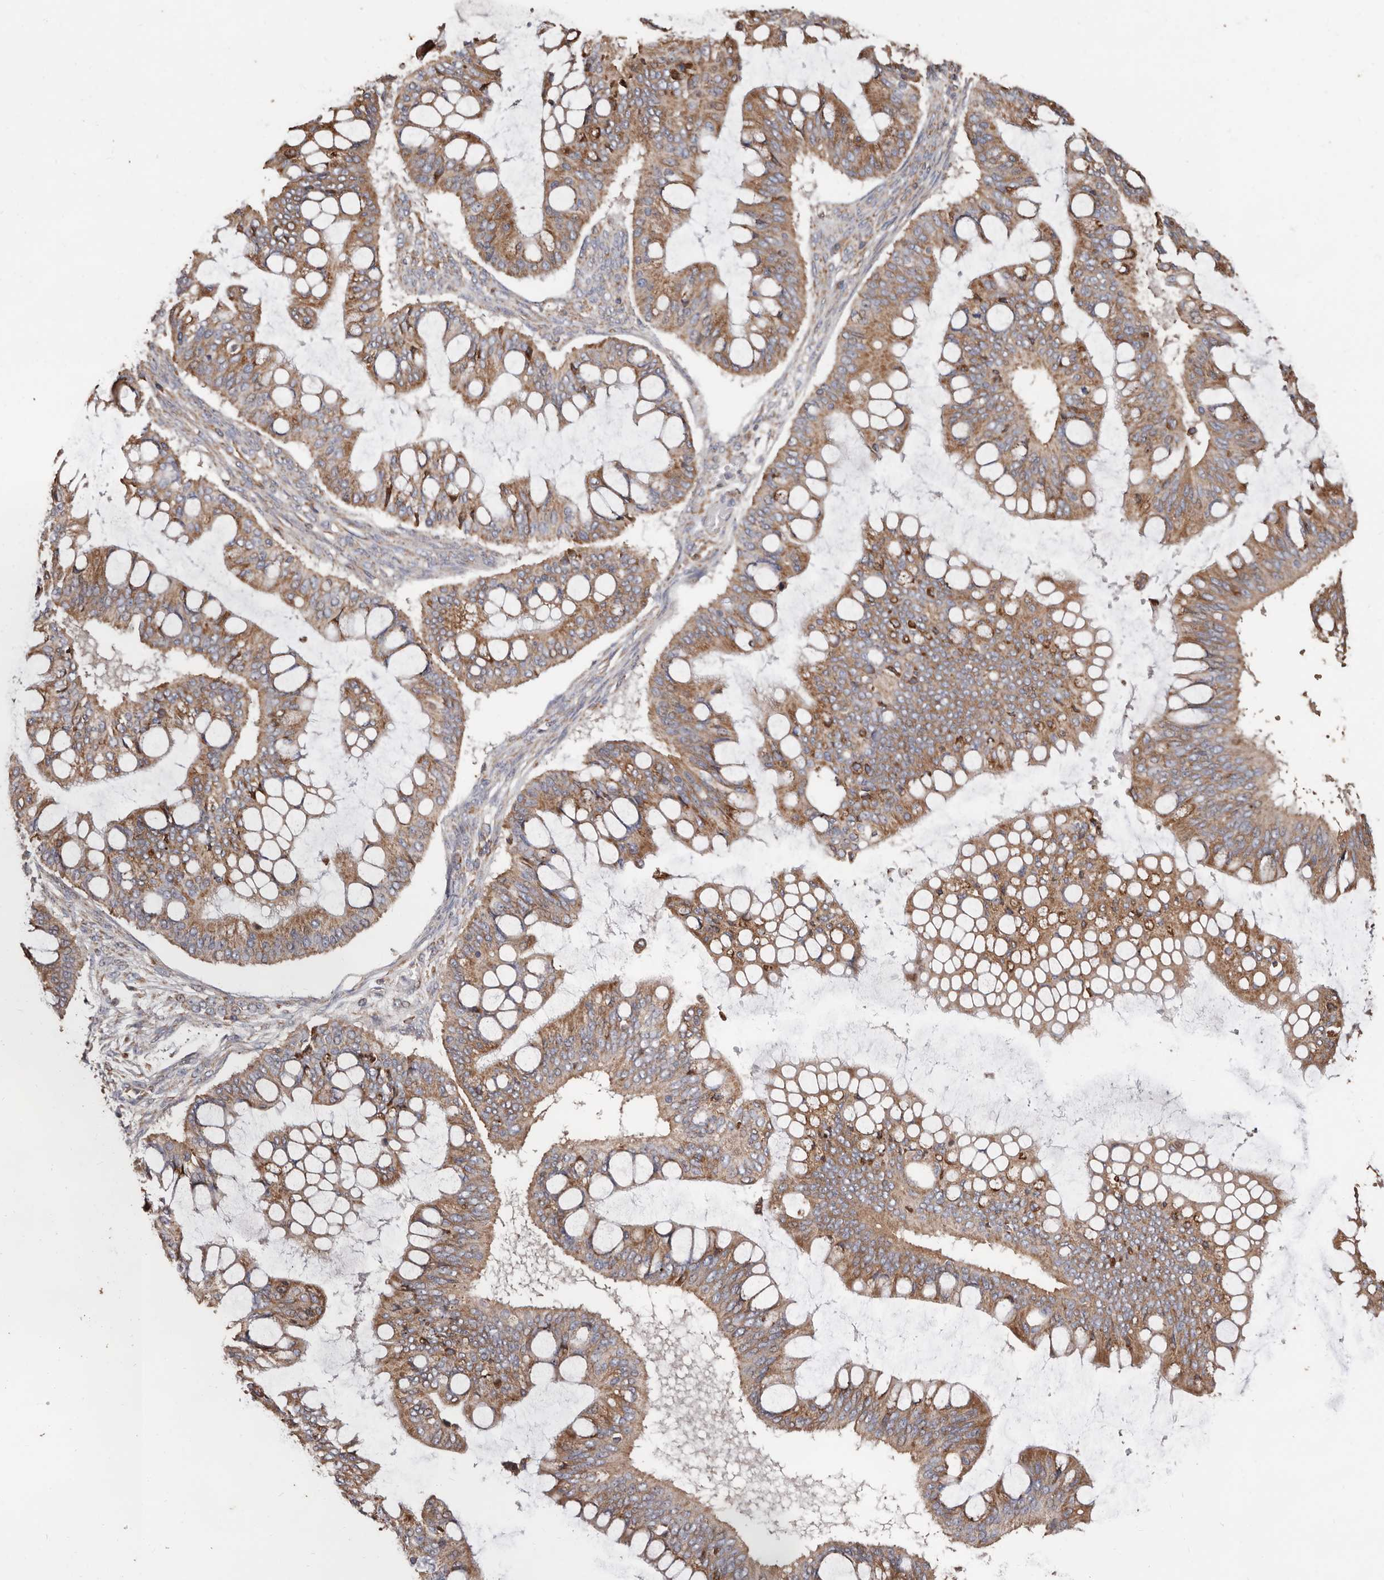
{"staining": {"intensity": "moderate", "quantity": ">75%", "location": "cytoplasmic/membranous"}, "tissue": "ovarian cancer", "cell_type": "Tumor cells", "image_type": "cancer", "snomed": [{"axis": "morphology", "description": "Cystadenocarcinoma, mucinous, NOS"}, {"axis": "topography", "description": "Ovary"}], "caption": "This is a micrograph of immunohistochemistry (IHC) staining of ovarian cancer, which shows moderate expression in the cytoplasmic/membranous of tumor cells.", "gene": "OSGIN2", "patient": {"sex": "female", "age": 73}}